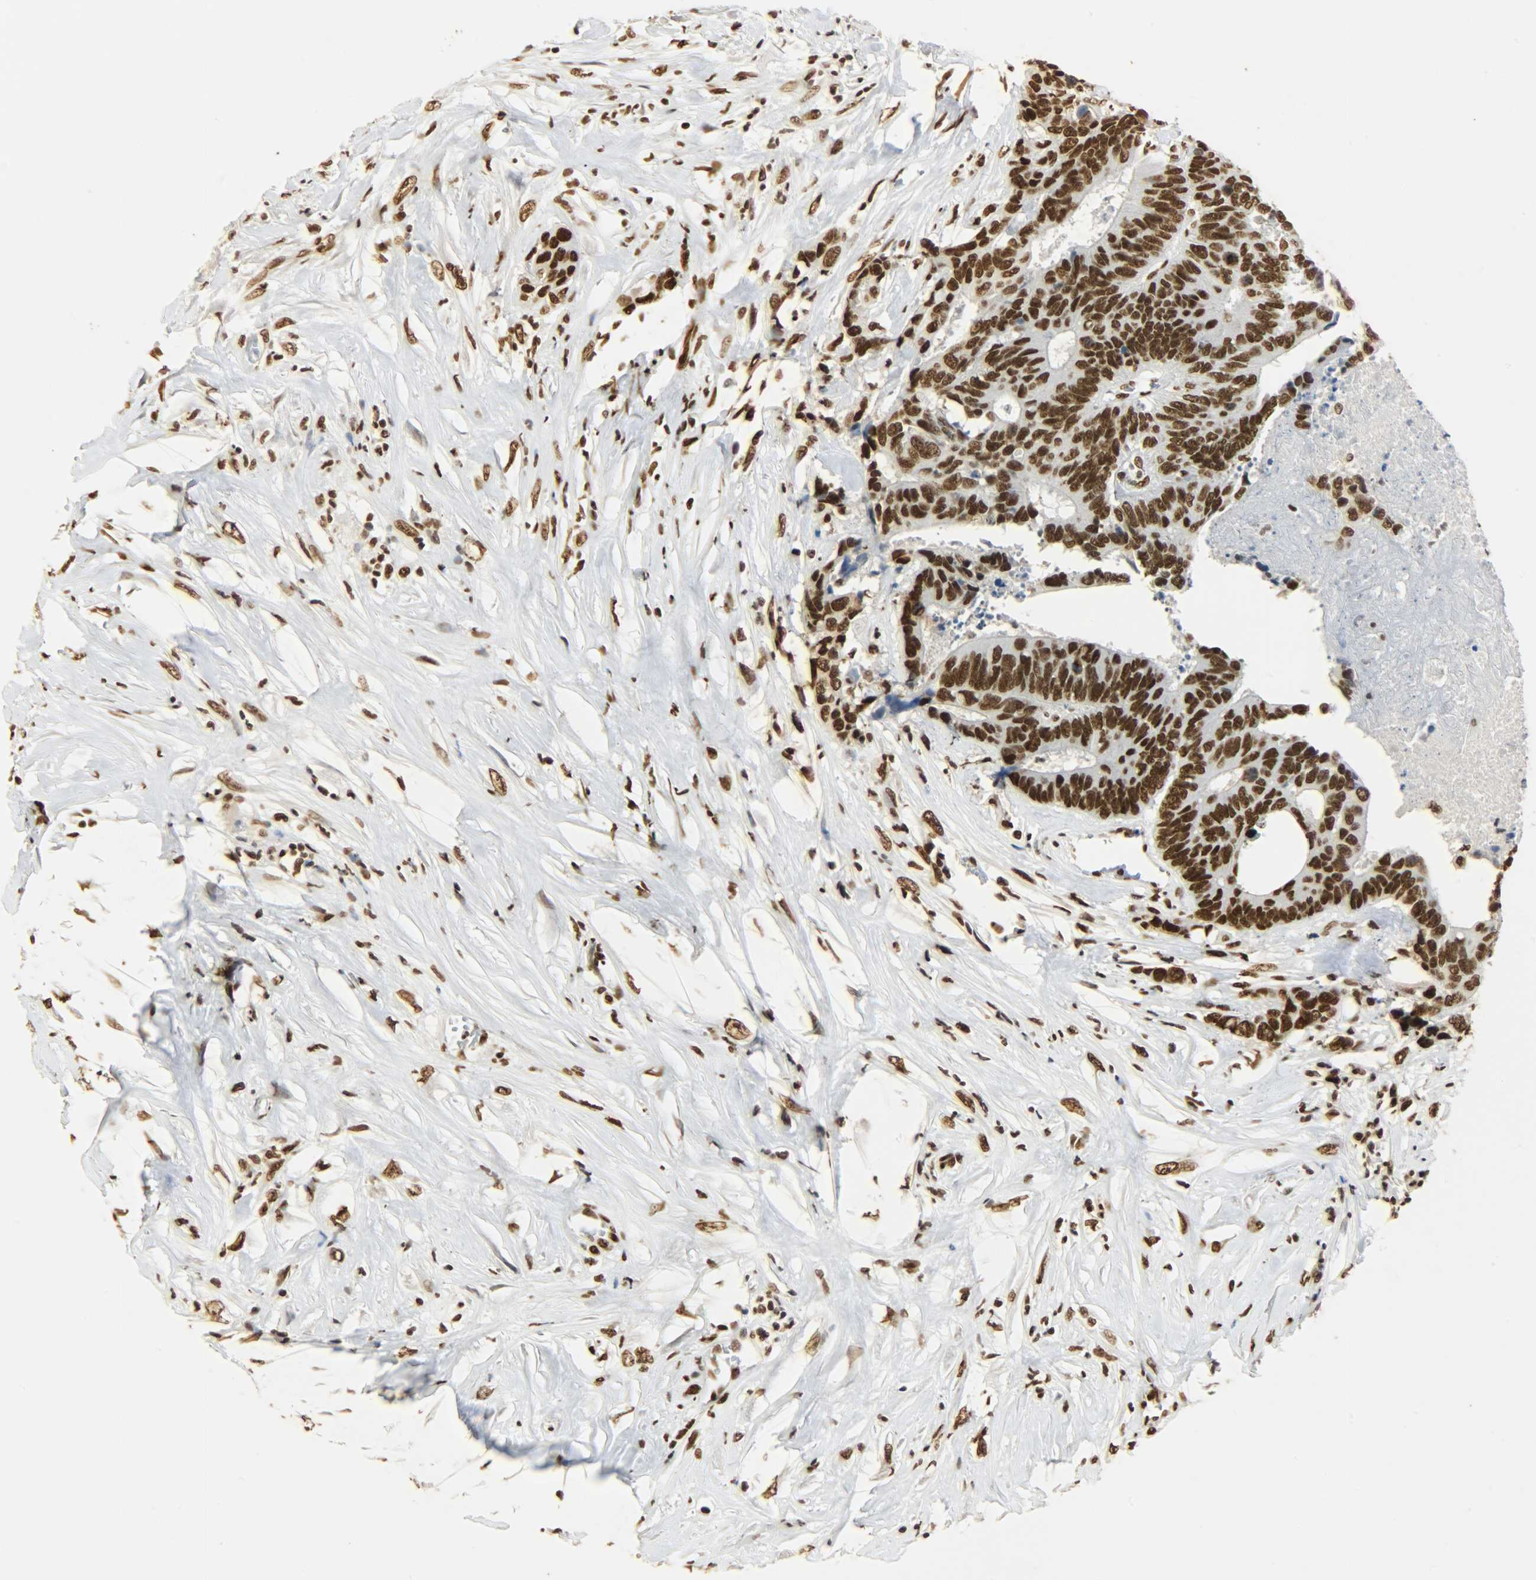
{"staining": {"intensity": "strong", "quantity": ">75%", "location": "nuclear"}, "tissue": "colorectal cancer", "cell_type": "Tumor cells", "image_type": "cancer", "snomed": [{"axis": "morphology", "description": "Adenocarcinoma, NOS"}, {"axis": "topography", "description": "Rectum"}], "caption": "Brown immunohistochemical staining in colorectal cancer shows strong nuclear positivity in approximately >75% of tumor cells. The staining was performed using DAB (3,3'-diaminobenzidine), with brown indicating positive protein expression. Nuclei are stained blue with hematoxylin.", "gene": "KHDRBS1", "patient": {"sex": "male", "age": 55}}